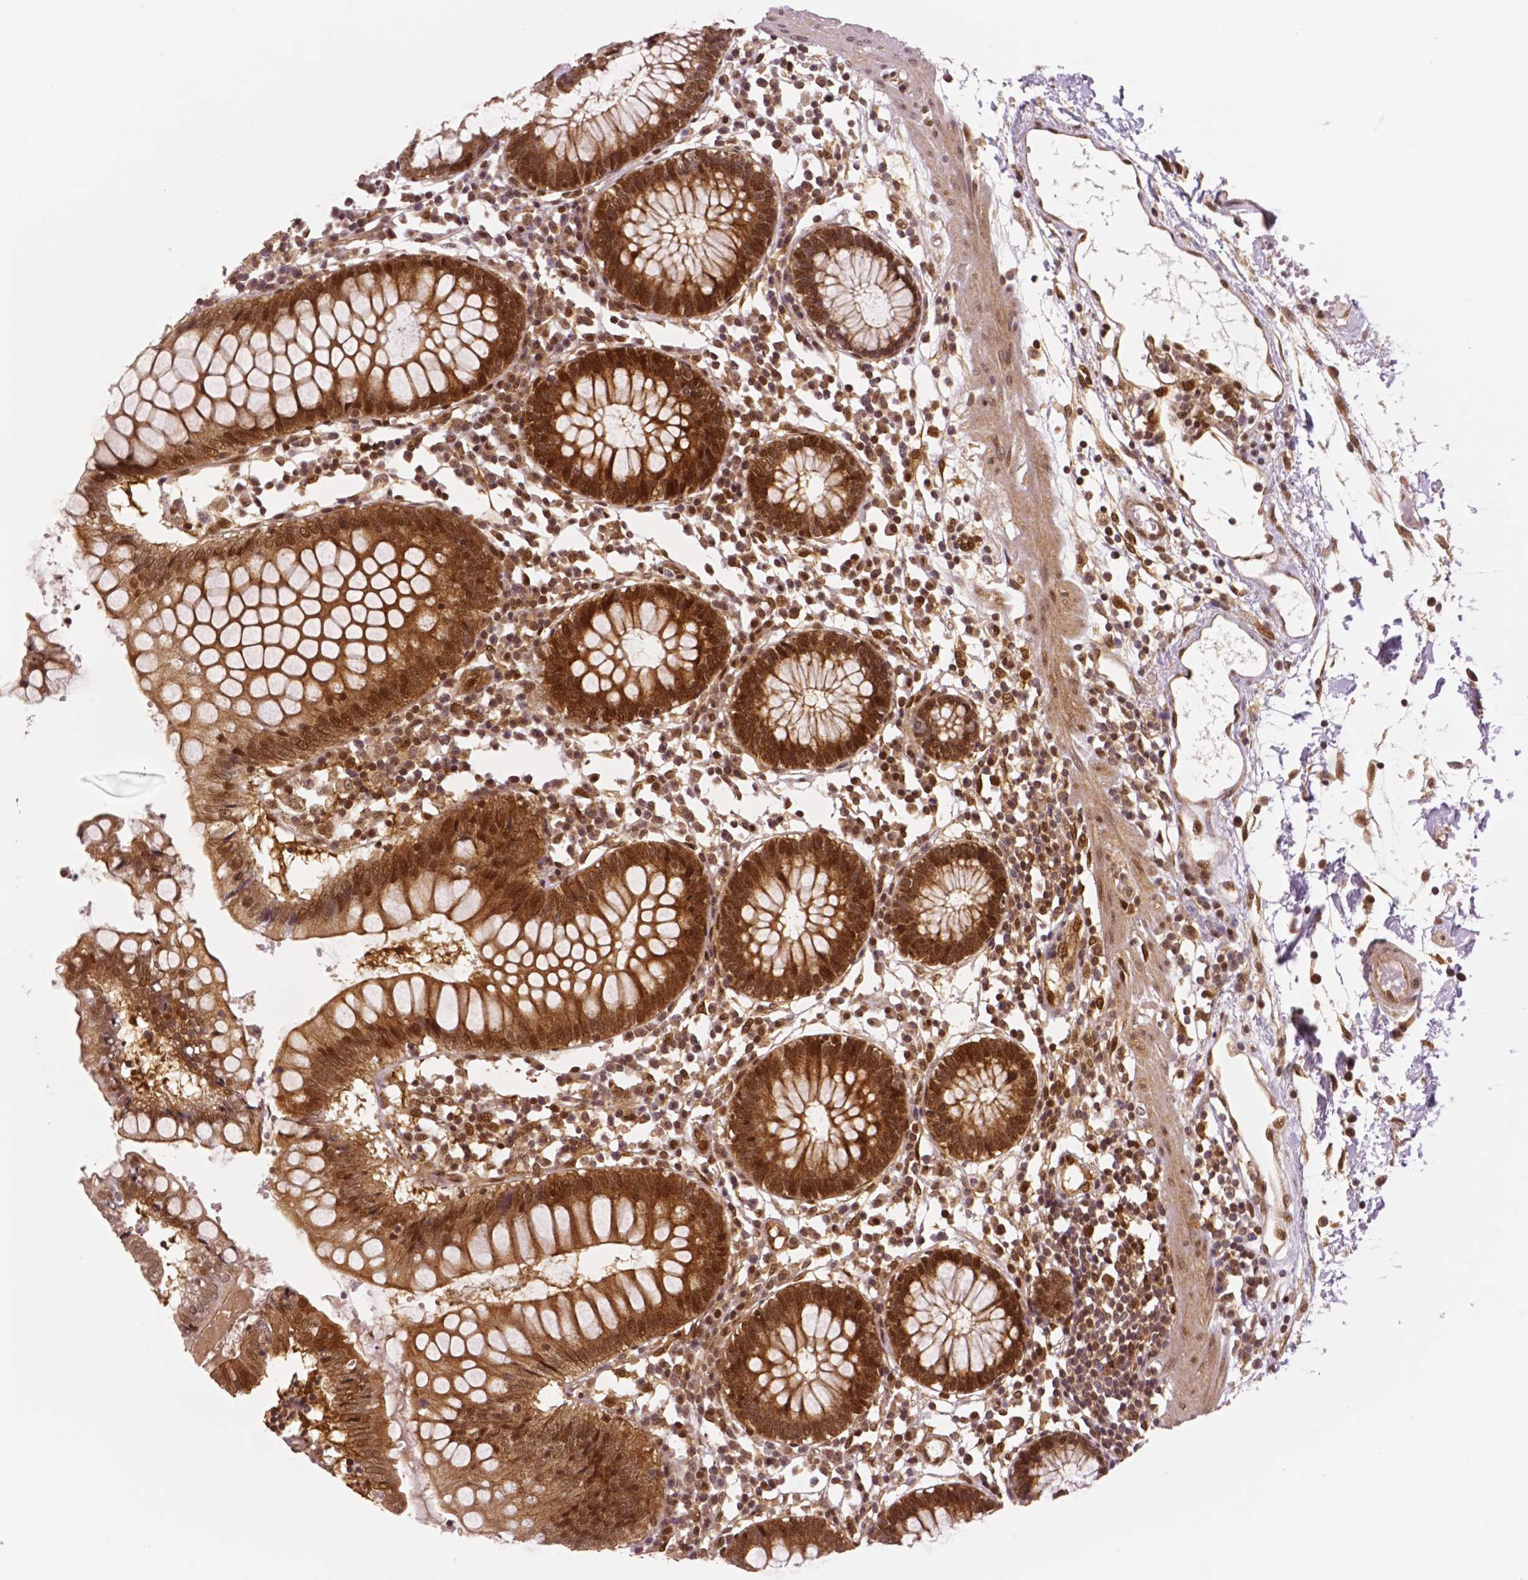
{"staining": {"intensity": "moderate", "quantity": ">75%", "location": "cytoplasmic/membranous"}, "tissue": "colon", "cell_type": "Endothelial cells", "image_type": "normal", "snomed": [{"axis": "morphology", "description": "Normal tissue, NOS"}, {"axis": "morphology", "description": "Adenocarcinoma, NOS"}, {"axis": "topography", "description": "Colon"}], "caption": "A brown stain labels moderate cytoplasmic/membranous expression of a protein in endothelial cells of unremarkable colon. Using DAB (brown) and hematoxylin (blue) stains, captured at high magnification using brightfield microscopy.", "gene": "STAT3", "patient": {"sex": "male", "age": 83}}